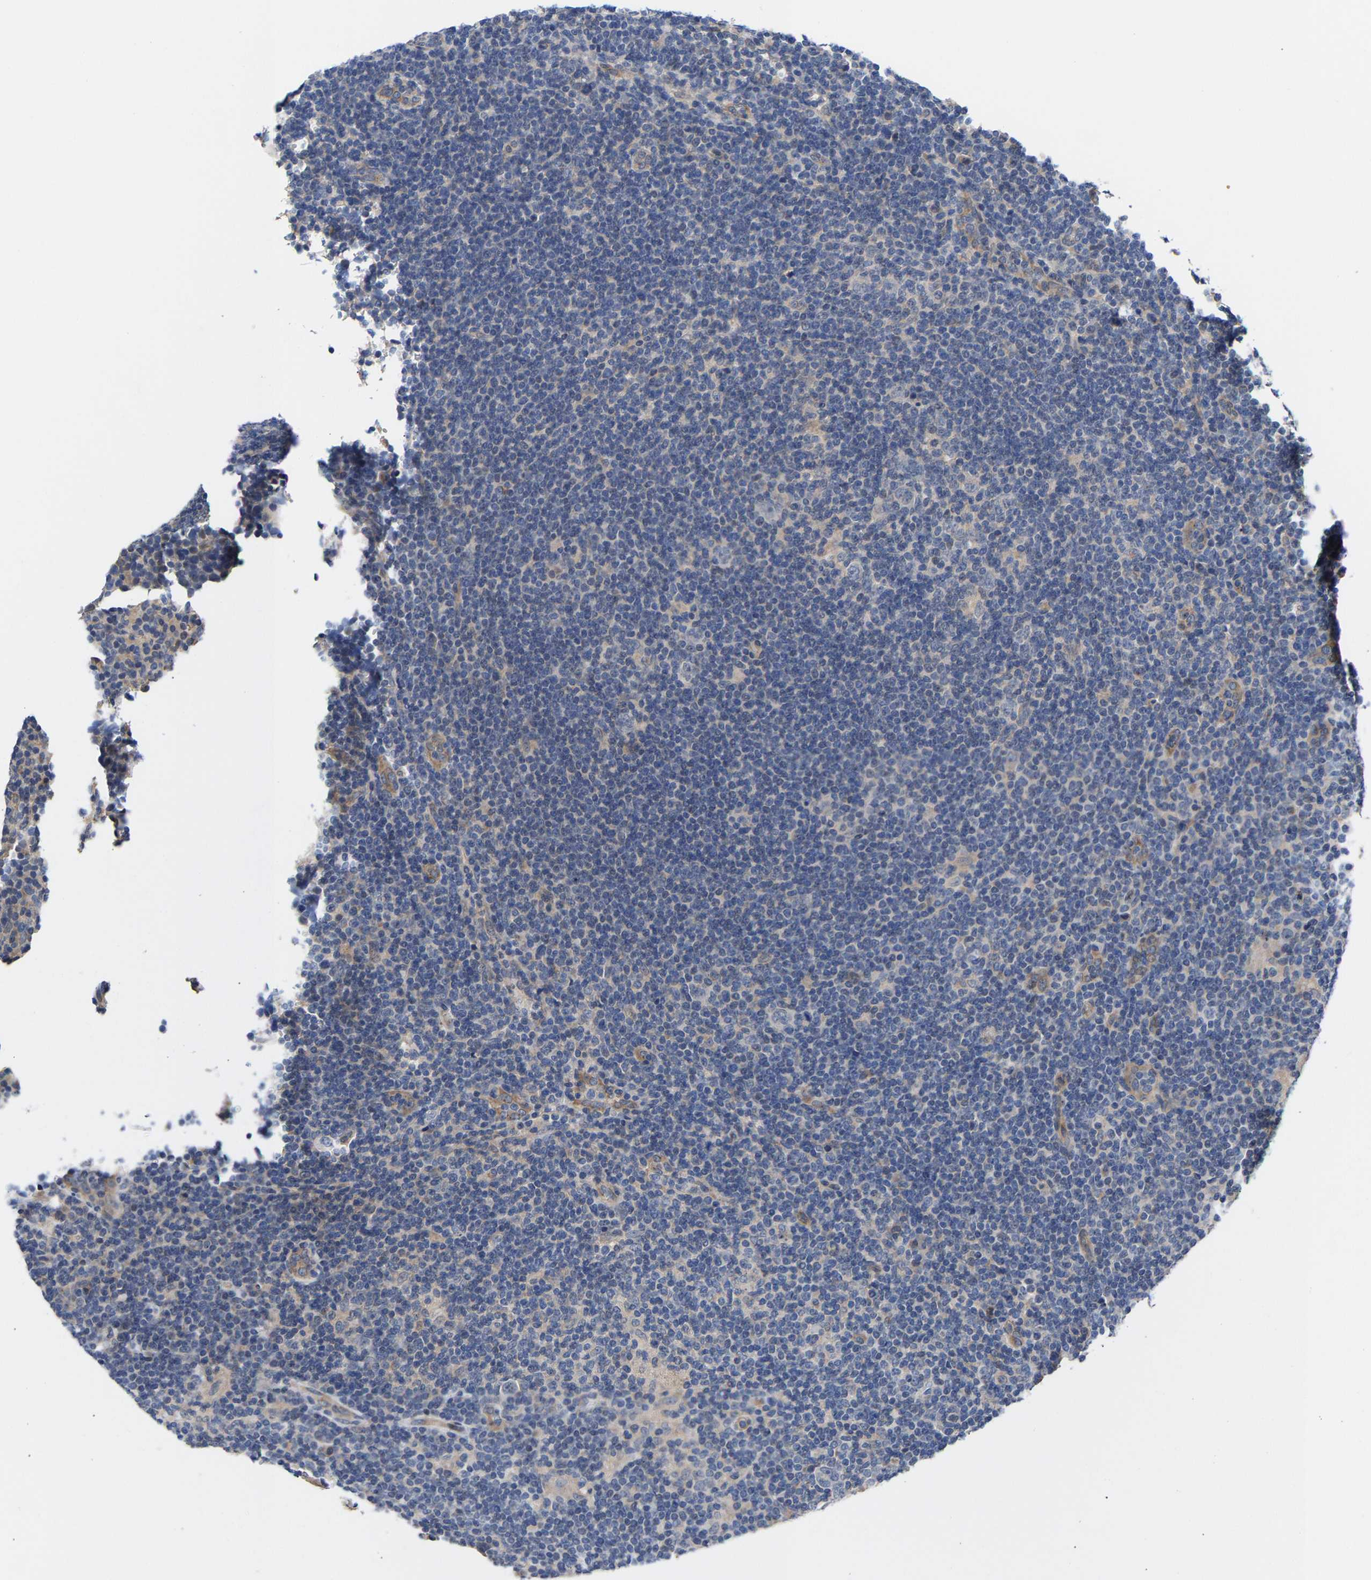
{"staining": {"intensity": "negative", "quantity": "none", "location": "none"}, "tissue": "lymphoma", "cell_type": "Tumor cells", "image_type": "cancer", "snomed": [{"axis": "morphology", "description": "Hodgkin's disease, NOS"}, {"axis": "topography", "description": "Lymph node"}], "caption": "DAB immunohistochemical staining of lymphoma shows no significant positivity in tumor cells. Nuclei are stained in blue.", "gene": "KASH5", "patient": {"sex": "female", "age": 57}}